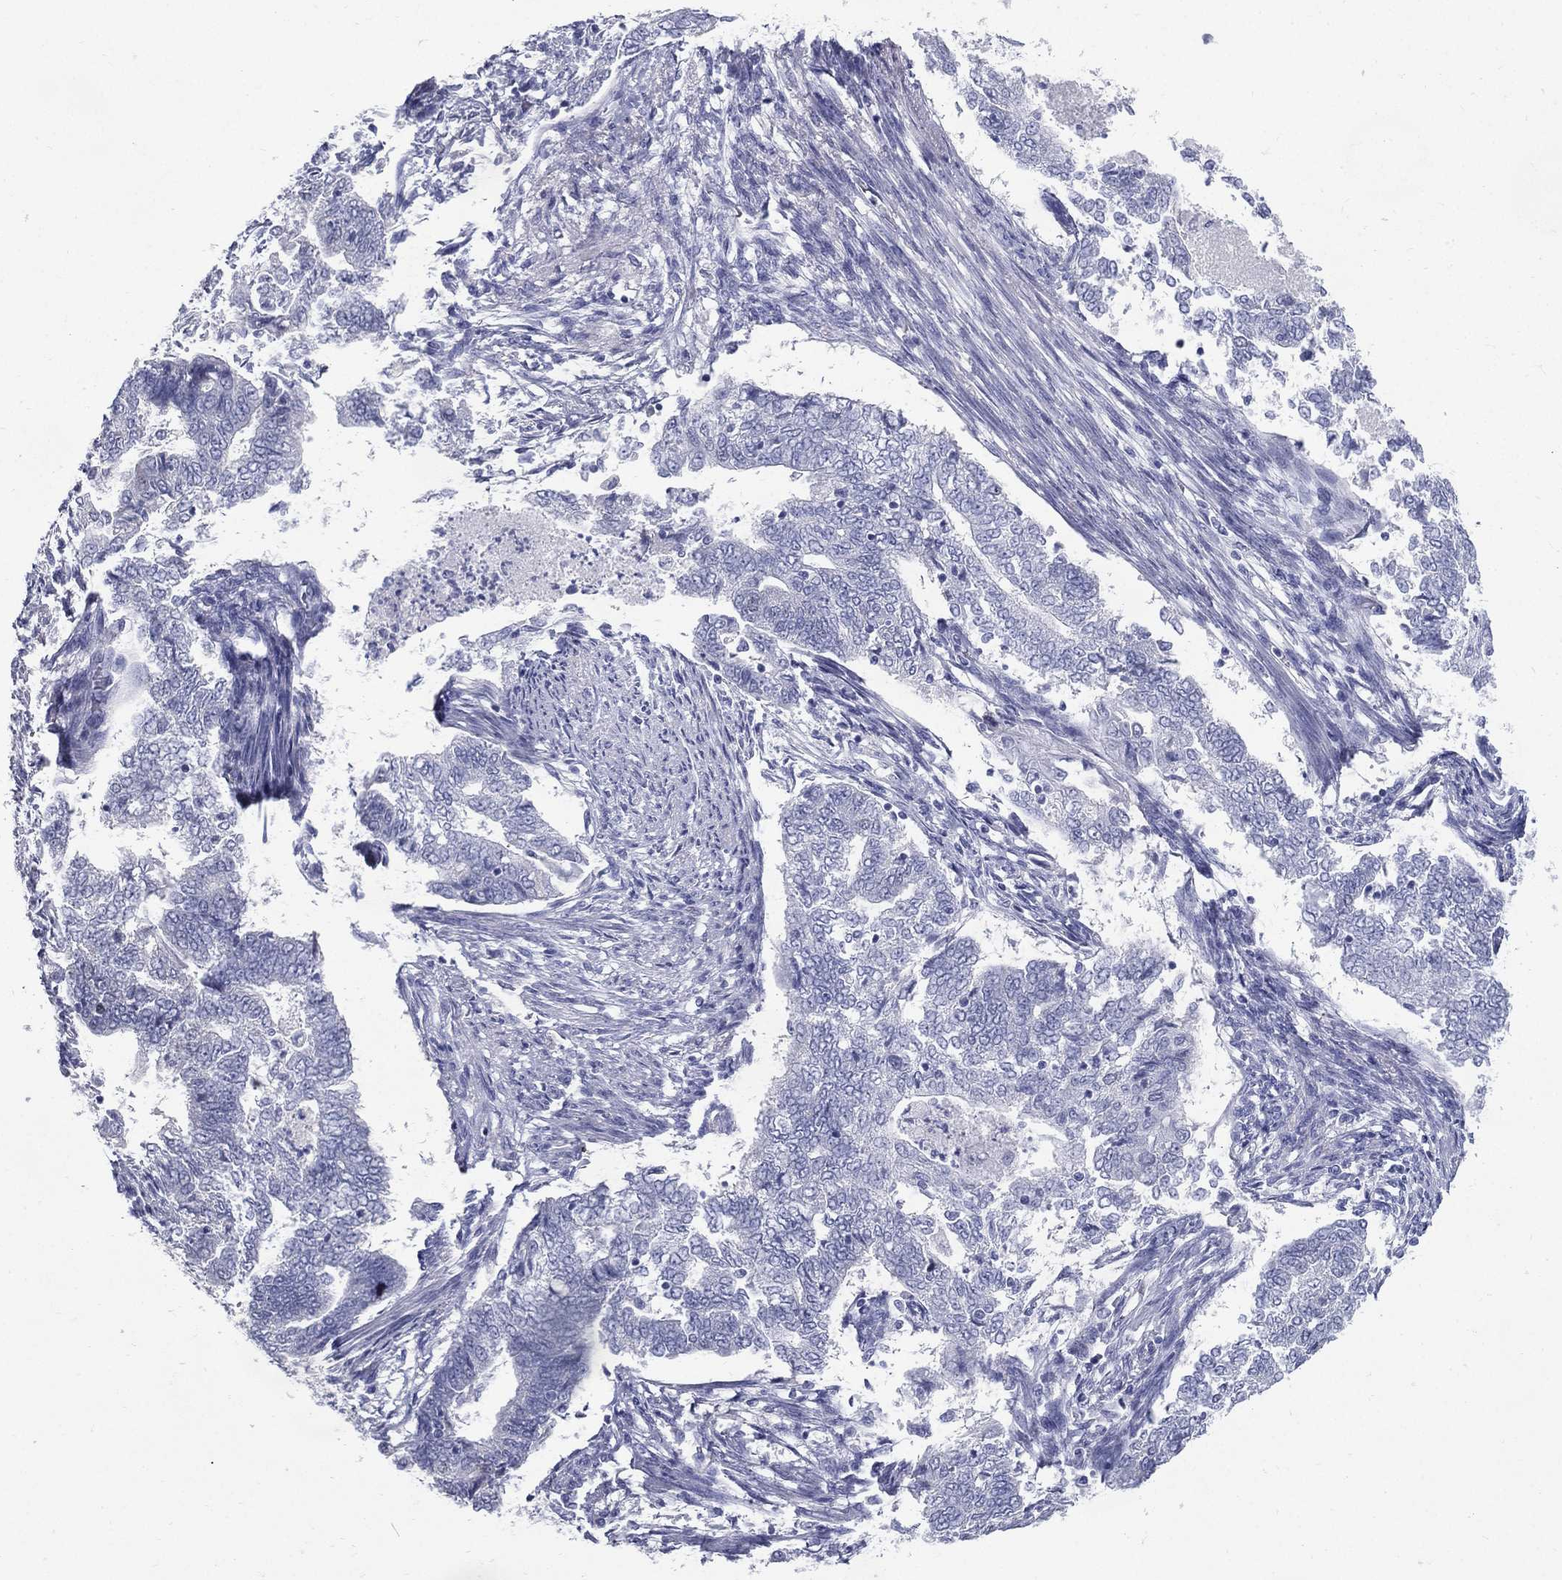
{"staining": {"intensity": "negative", "quantity": "none", "location": "none"}, "tissue": "endometrial cancer", "cell_type": "Tumor cells", "image_type": "cancer", "snomed": [{"axis": "morphology", "description": "Adenocarcinoma, NOS"}, {"axis": "topography", "description": "Endometrium"}], "caption": "IHC micrograph of endometrial cancer stained for a protein (brown), which displays no staining in tumor cells.", "gene": "KIF2C", "patient": {"sex": "female", "age": 65}}